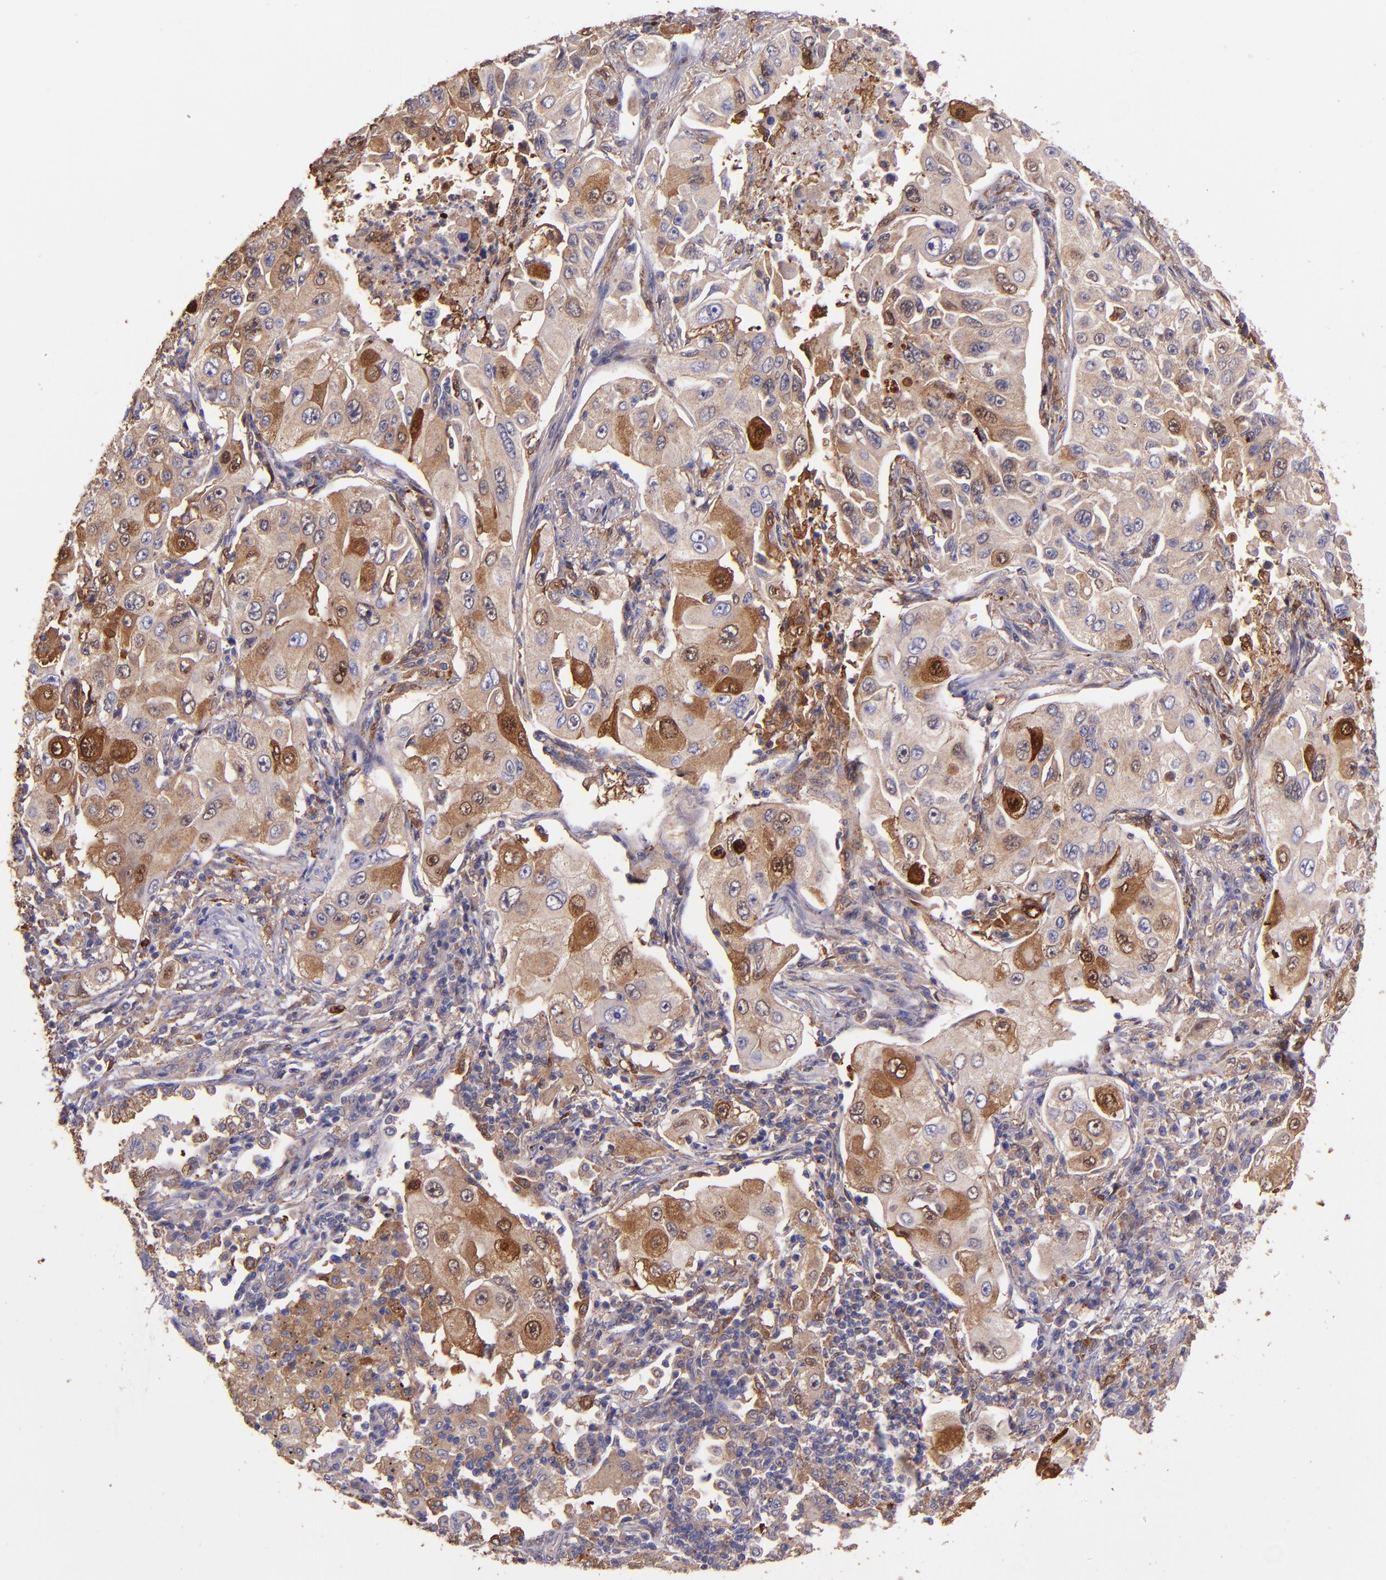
{"staining": {"intensity": "moderate", "quantity": "<25%", "location": "cytoplasmic/membranous,nuclear"}, "tissue": "lung cancer", "cell_type": "Tumor cells", "image_type": "cancer", "snomed": [{"axis": "morphology", "description": "Adenocarcinoma, NOS"}, {"axis": "topography", "description": "Lung"}], "caption": "The histopathology image demonstrates immunohistochemical staining of lung cancer. There is moderate cytoplasmic/membranous and nuclear expression is seen in about <25% of tumor cells.", "gene": "WASHC1", "patient": {"sex": "male", "age": 84}}